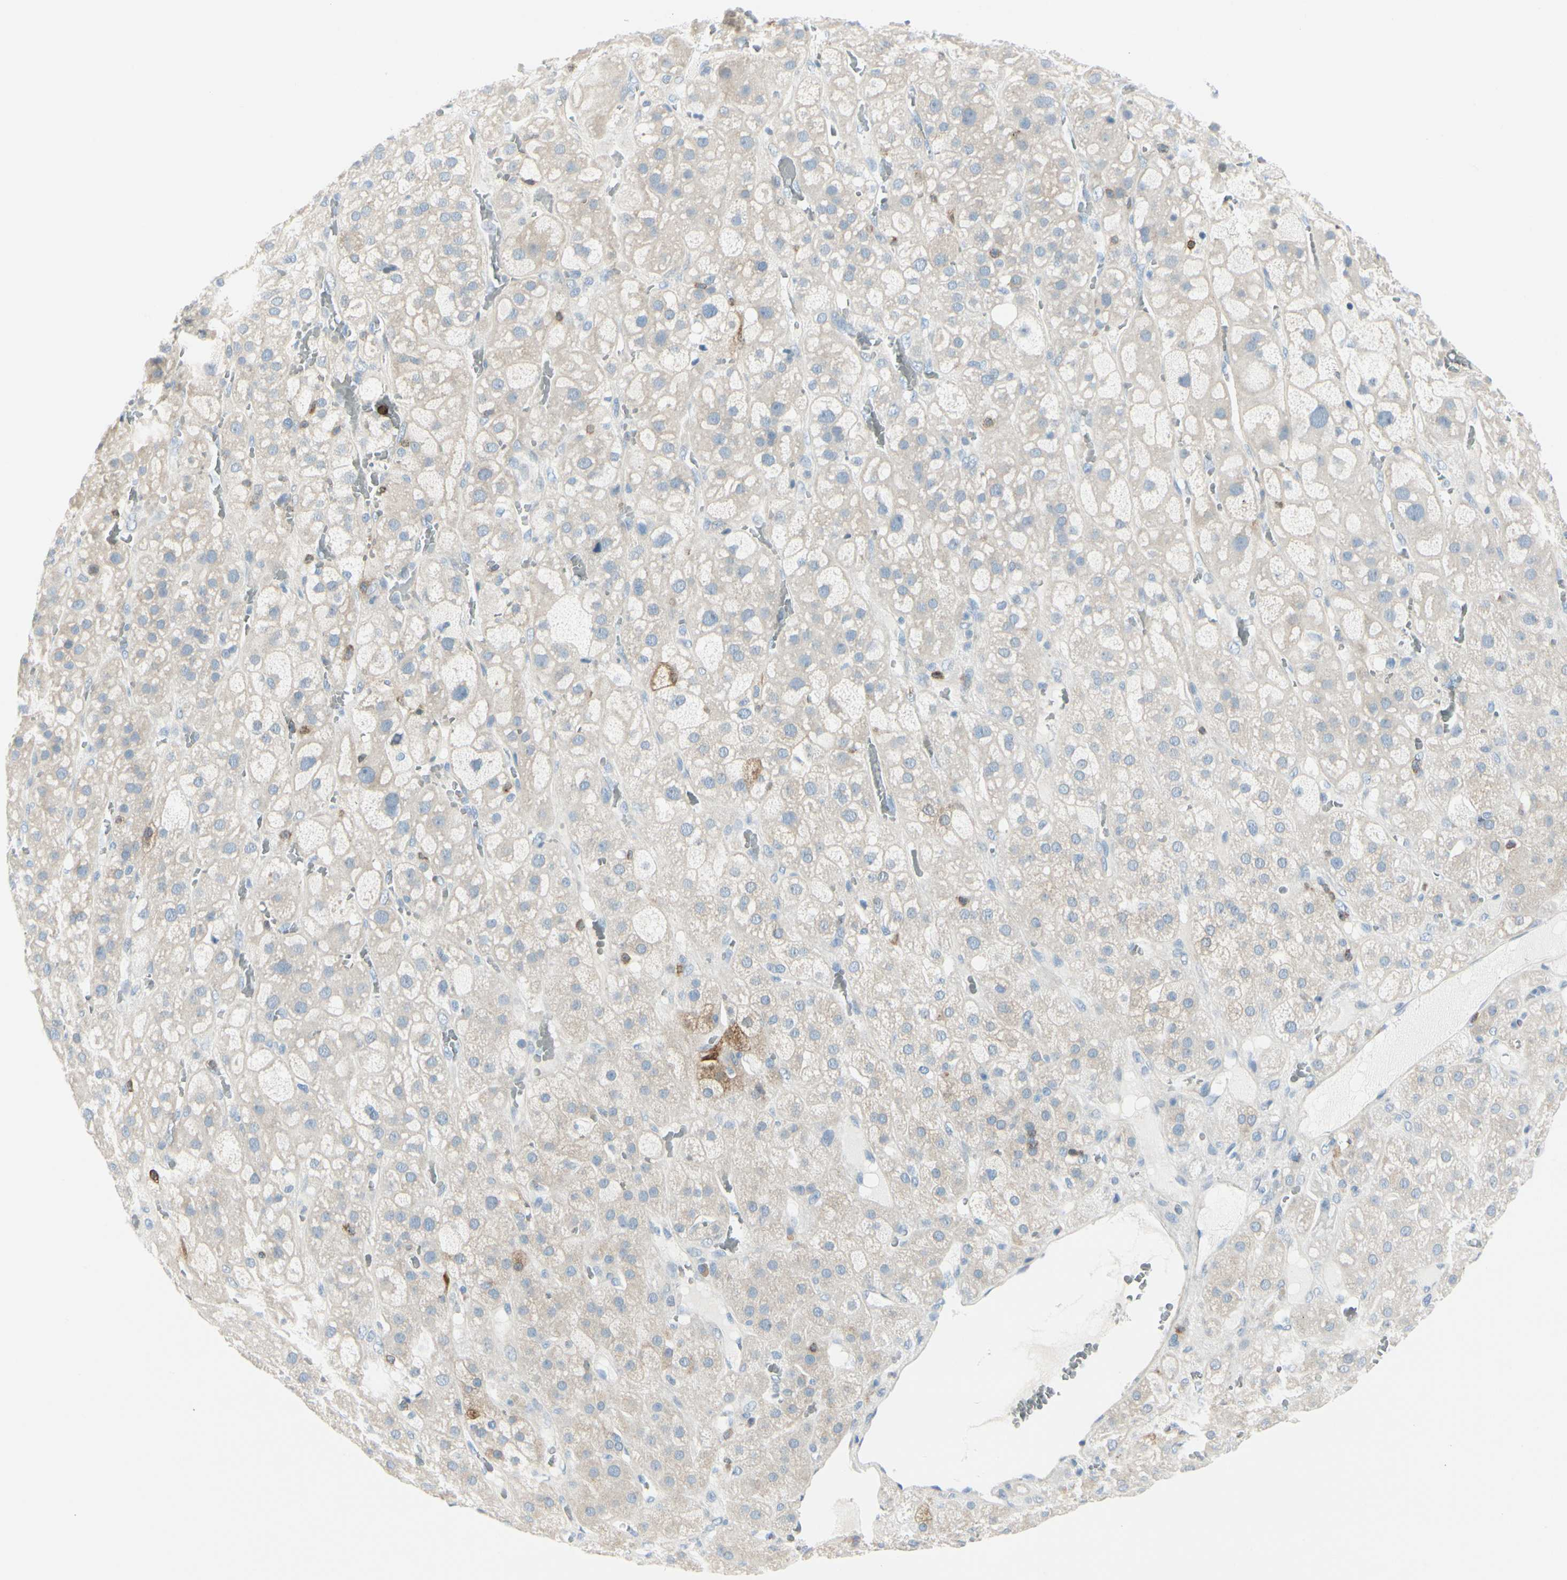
{"staining": {"intensity": "negative", "quantity": "none", "location": "none"}, "tissue": "adrenal gland", "cell_type": "Glandular cells", "image_type": "normal", "snomed": [{"axis": "morphology", "description": "Normal tissue, NOS"}, {"axis": "topography", "description": "Adrenal gland"}], "caption": "Immunohistochemistry (IHC) image of benign adrenal gland: adrenal gland stained with DAB (3,3'-diaminobenzidine) reveals no significant protein staining in glandular cells. The staining was performed using DAB to visualize the protein expression in brown, while the nuclei were stained in blue with hematoxylin (Magnification: 20x).", "gene": "TRAF1", "patient": {"sex": "female", "age": 47}}